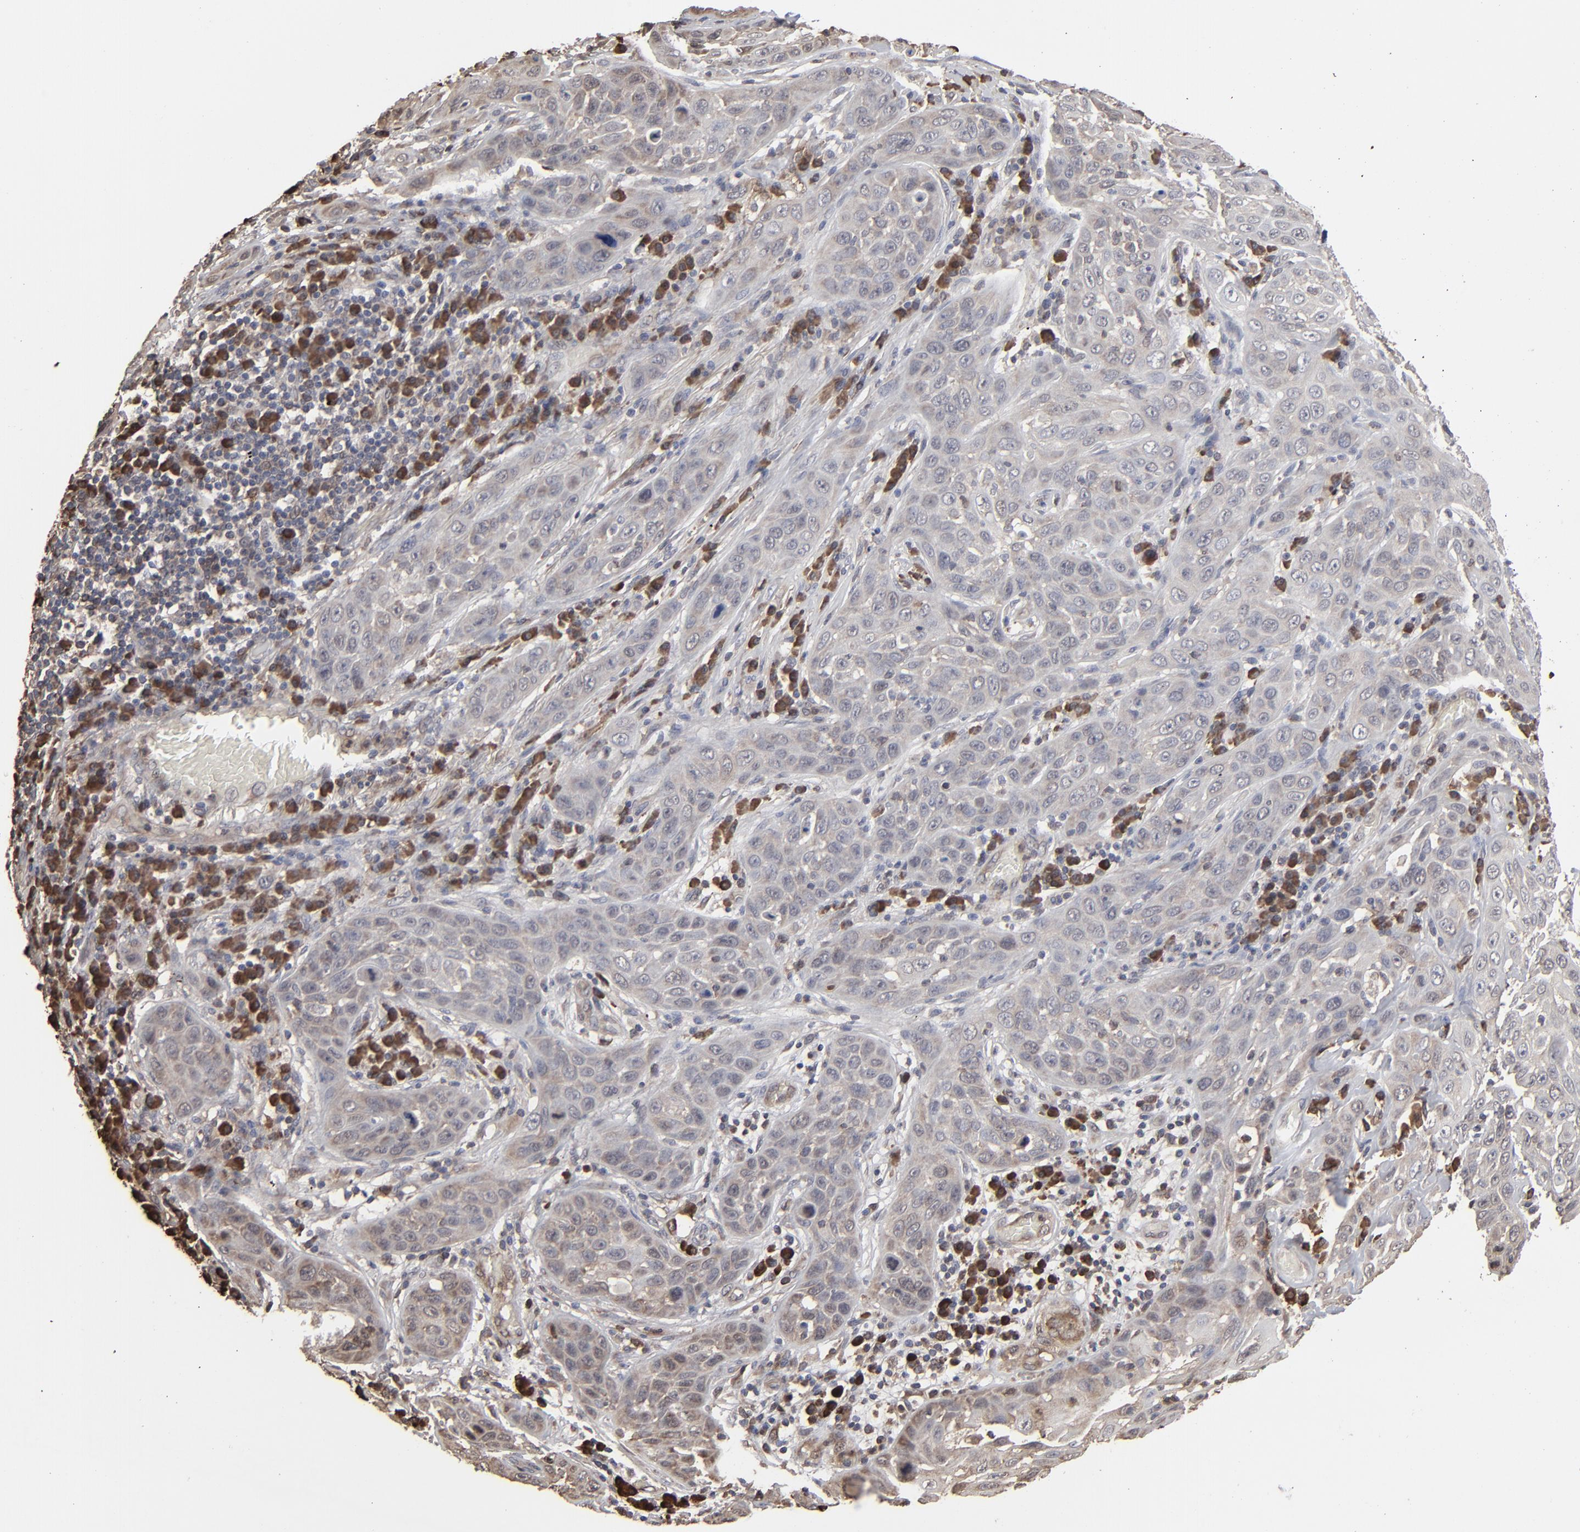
{"staining": {"intensity": "weak", "quantity": ">75%", "location": "cytoplasmic/membranous"}, "tissue": "skin cancer", "cell_type": "Tumor cells", "image_type": "cancer", "snomed": [{"axis": "morphology", "description": "Squamous cell carcinoma, NOS"}, {"axis": "topography", "description": "Skin"}], "caption": "Immunohistochemical staining of skin squamous cell carcinoma shows low levels of weak cytoplasmic/membranous protein expression in about >75% of tumor cells.", "gene": "NME1-NME2", "patient": {"sex": "male", "age": 84}}